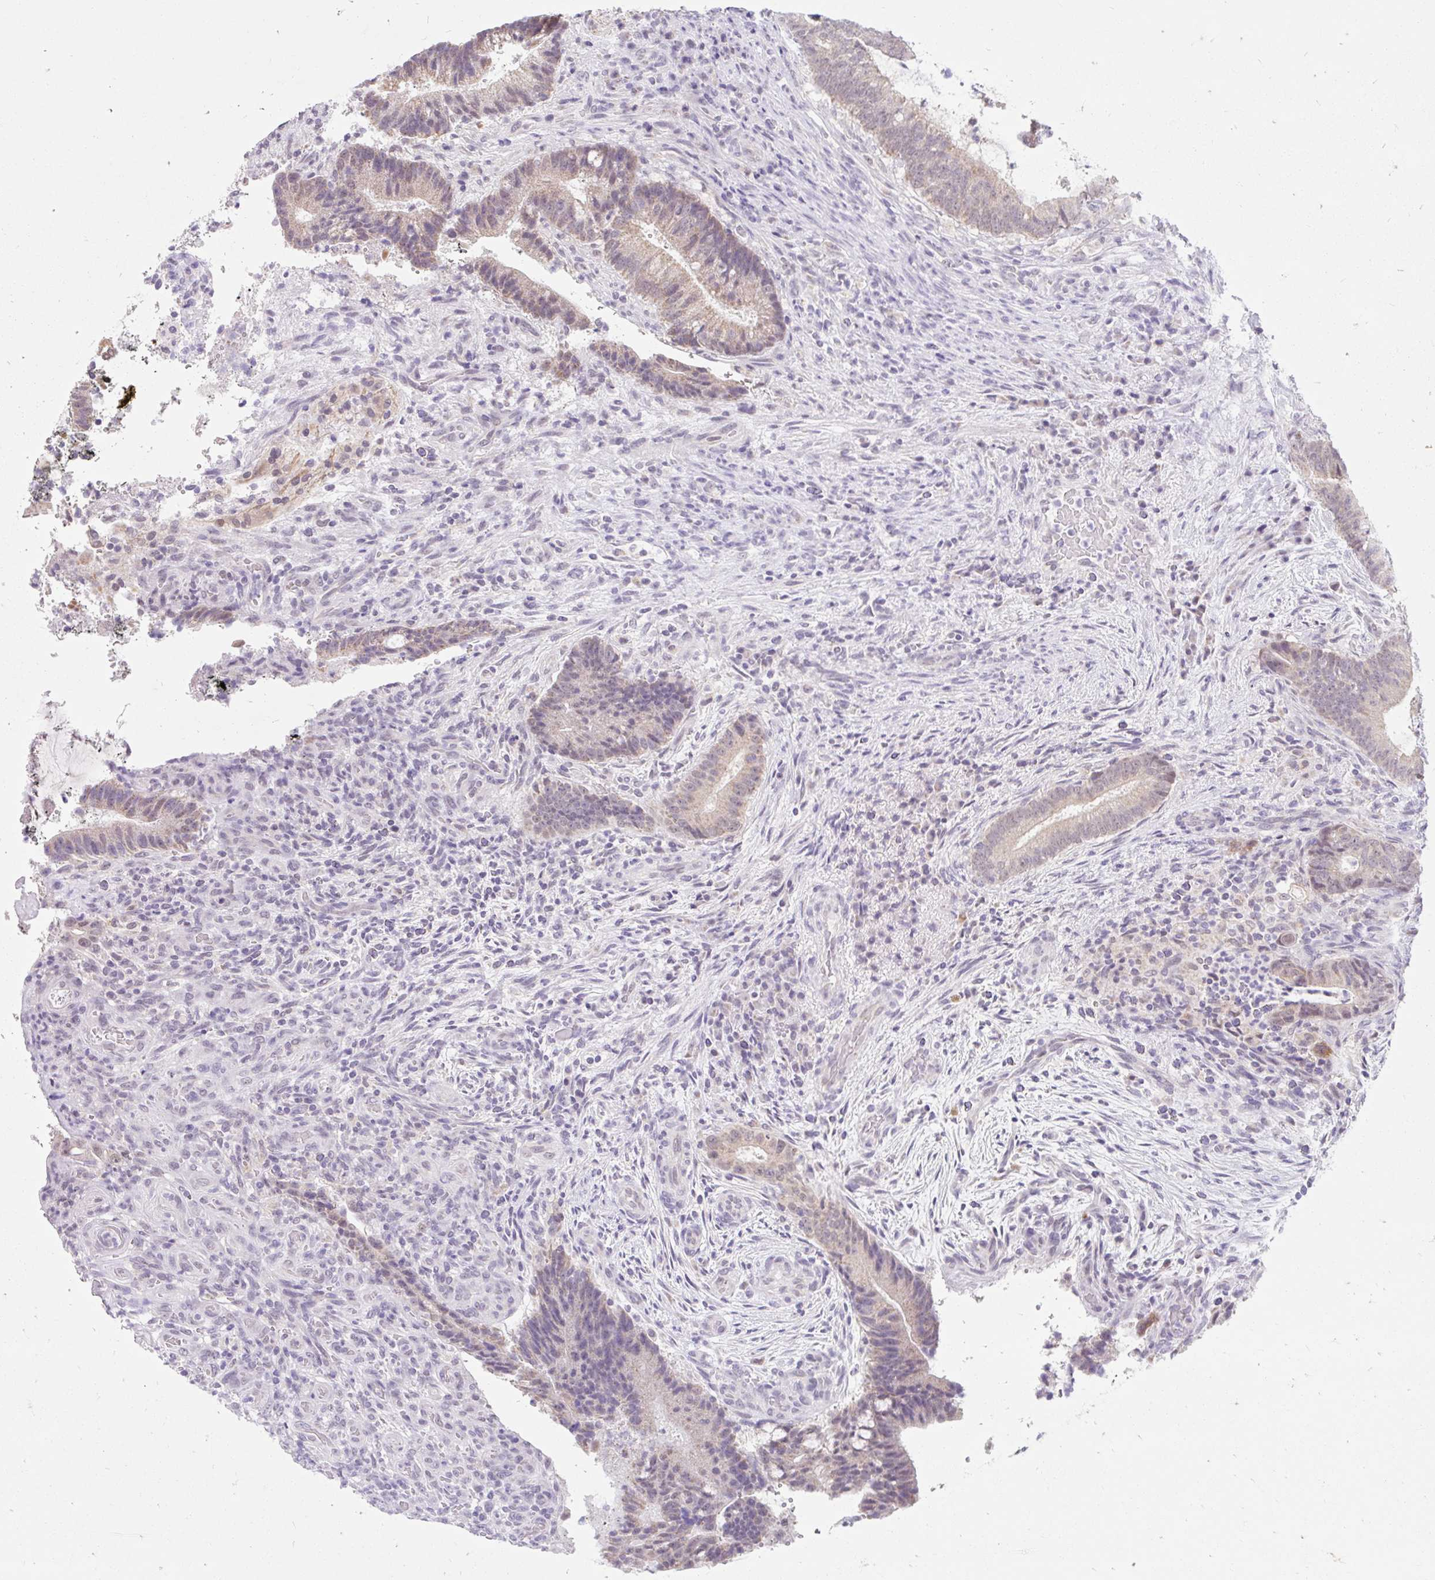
{"staining": {"intensity": "weak", "quantity": ">75%", "location": "cytoplasmic/membranous,nuclear"}, "tissue": "colorectal cancer", "cell_type": "Tumor cells", "image_type": "cancer", "snomed": [{"axis": "morphology", "description": "Adenocarcinoma, NOS"}, {"axis": "topography", "description": "Colon"}], "caption": "Adenocarcinoma (colorectal) was stained to show a protein in brown. There is low levels of weak cytoplasmic/membranous and nuclear positivity in about >75% of tumor cells.", "gene": "ITPK1", "patient": {"sex": "female", "age": 43}}